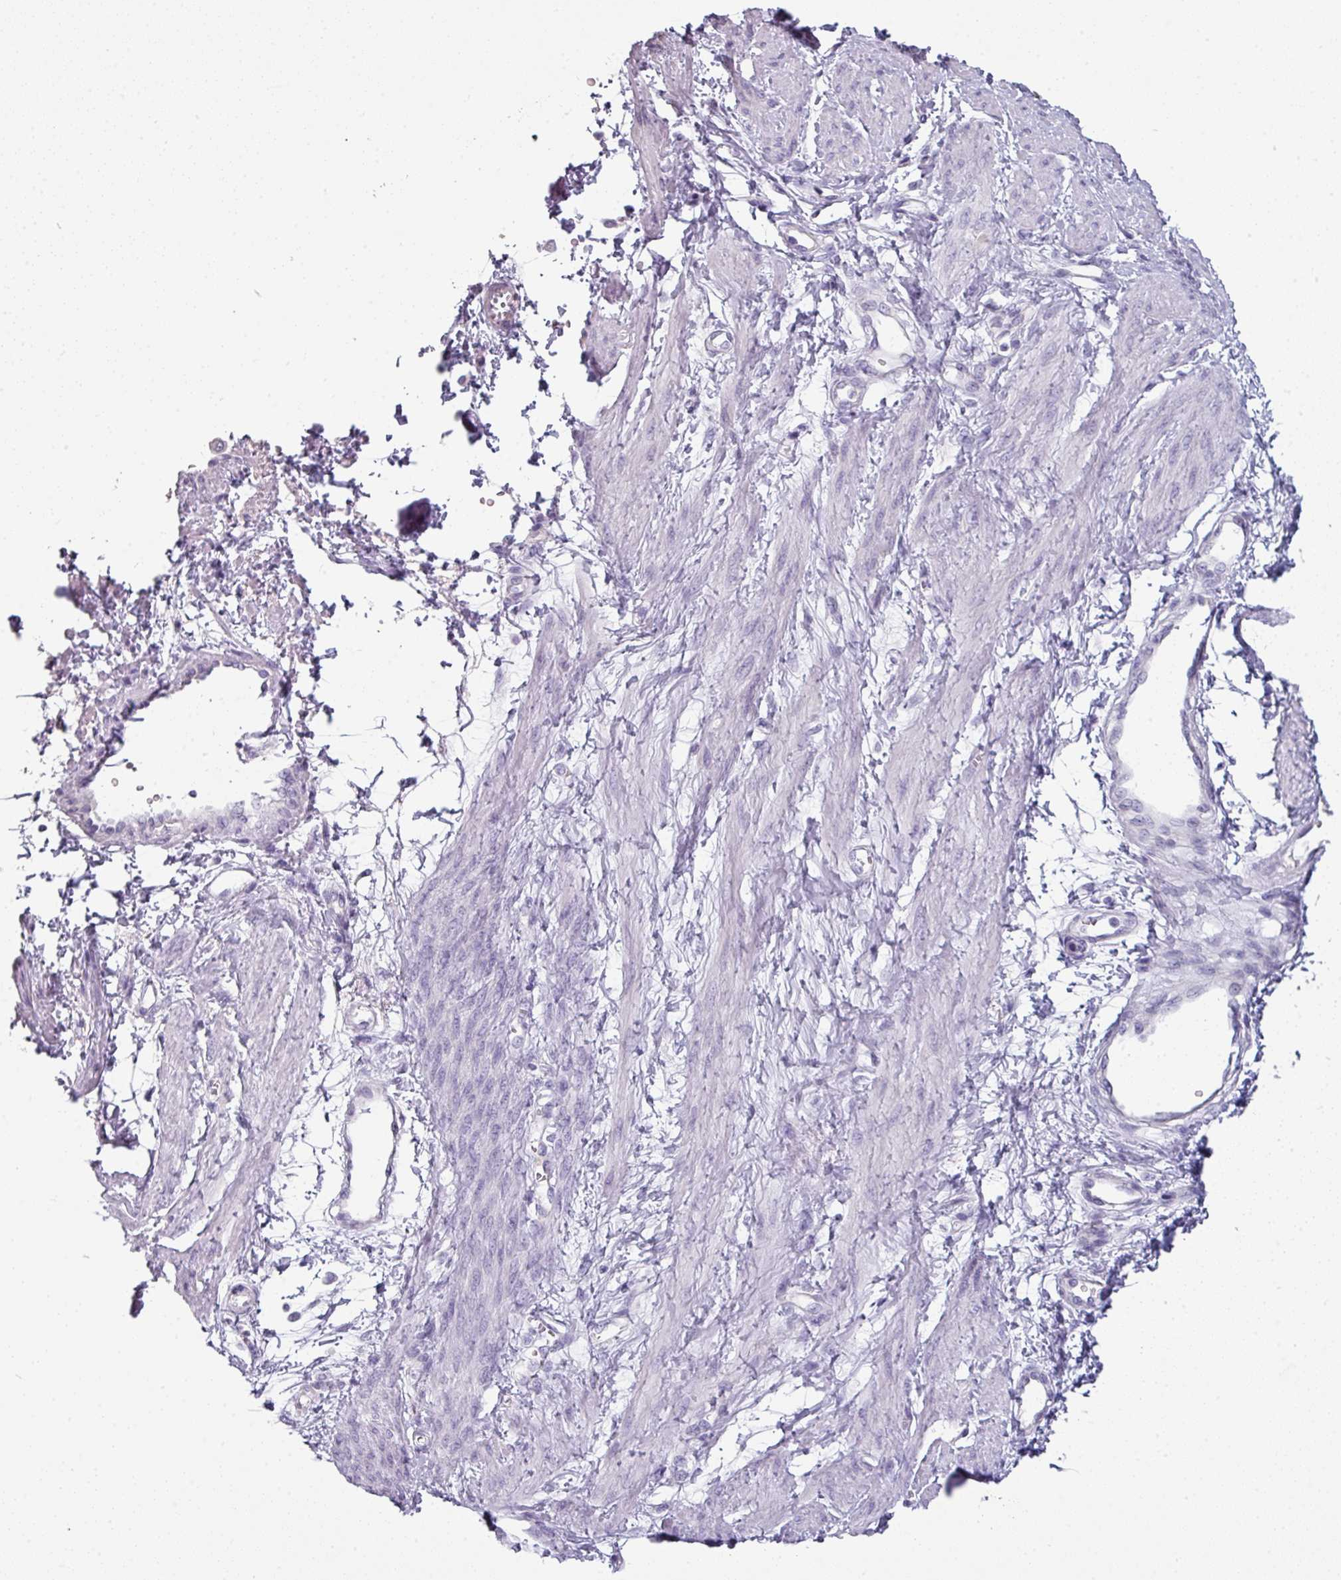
{"staining": {"intensity": "negative", "quantity": "none", "location": "none"}, "tissue": "smooth muscle", "cell_type": "Smooth muscle cells", "image_type": "normal", "snomed": [{"axis": "morphology", "description": "Normal tissue, NOS"}, {"axis": "topography", "description": "Smooth muscle"}, {"axis": "topography", "description": "Uterus"}], "caption": "A high-resolution photomicrograph shows IHC staining of normal smooth muscle, which demonstrates no significant positivity in smooth muscle cells. (Immunohistochemistry (ihc), brightfield microscopy, high magnification).", "gene": "SLC17A7", "patient": {"sex": "female", "age": 39}}